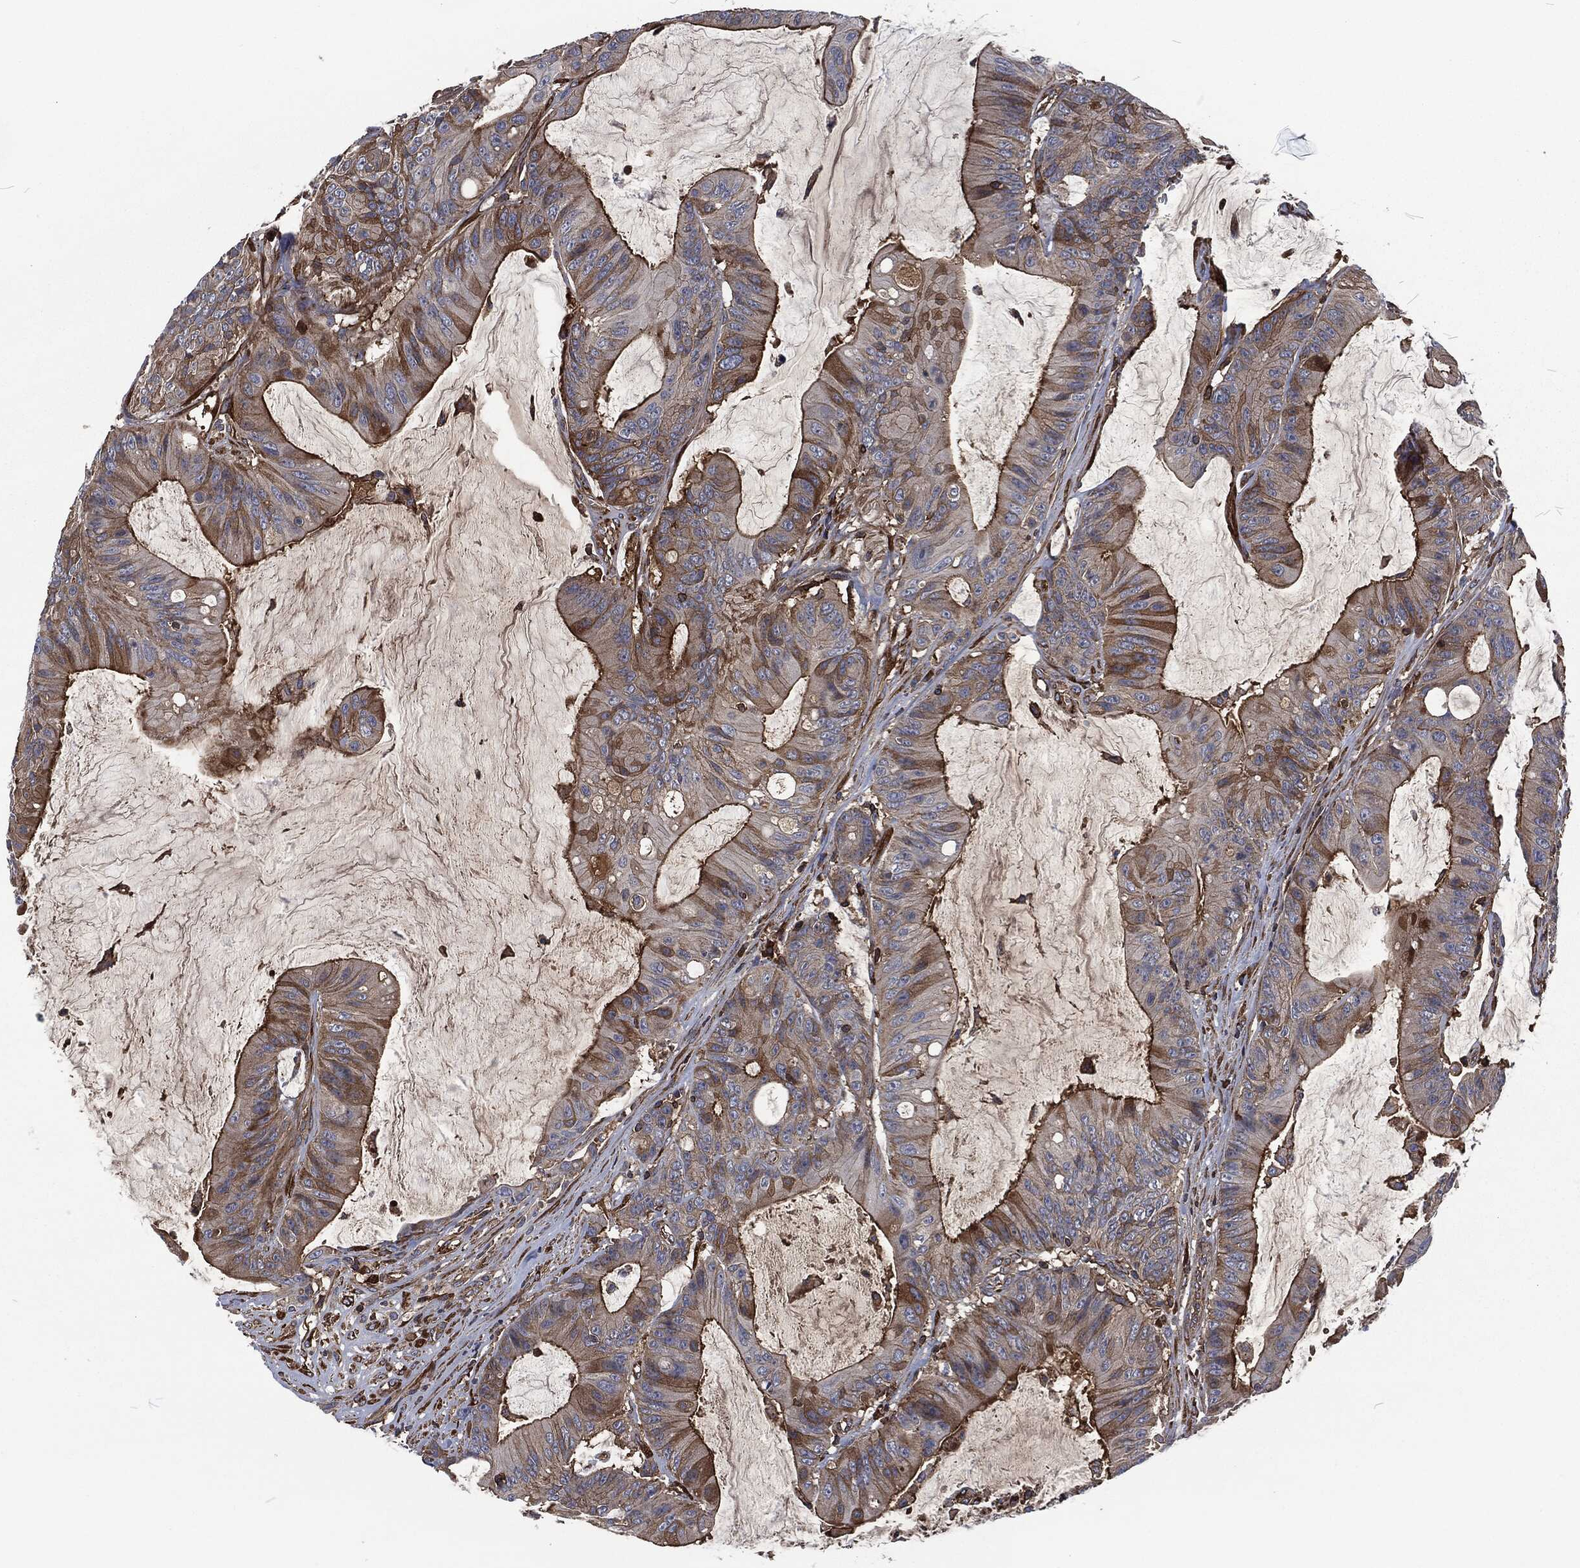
{"staining": {"intensity": "strong", "quantity": "<25%", "location": "cytoplasmic/membranous"}, "tissue": "colorectal cancer", "cell_type": "Tumor cells", "image_type": "cancer", "snomed": [{"axis": "morphology", "description": "Adenocarcinoma, NOS"}, {"axis": "topography", "description": "Colon"}], "caption": "High-magnification brightfield microscopy of adenocarcinoma (colorectal) stained with DAB (3,3'-diaminobenzidine) (brown) and counterstained with hematoxylin (blue). tumor cells exhibit strong cytoplasmic/membranous expression is appreciated in about<25% of cells.", "gene": "LGALS9", "patient": {"sex": "female", "age": 69}}